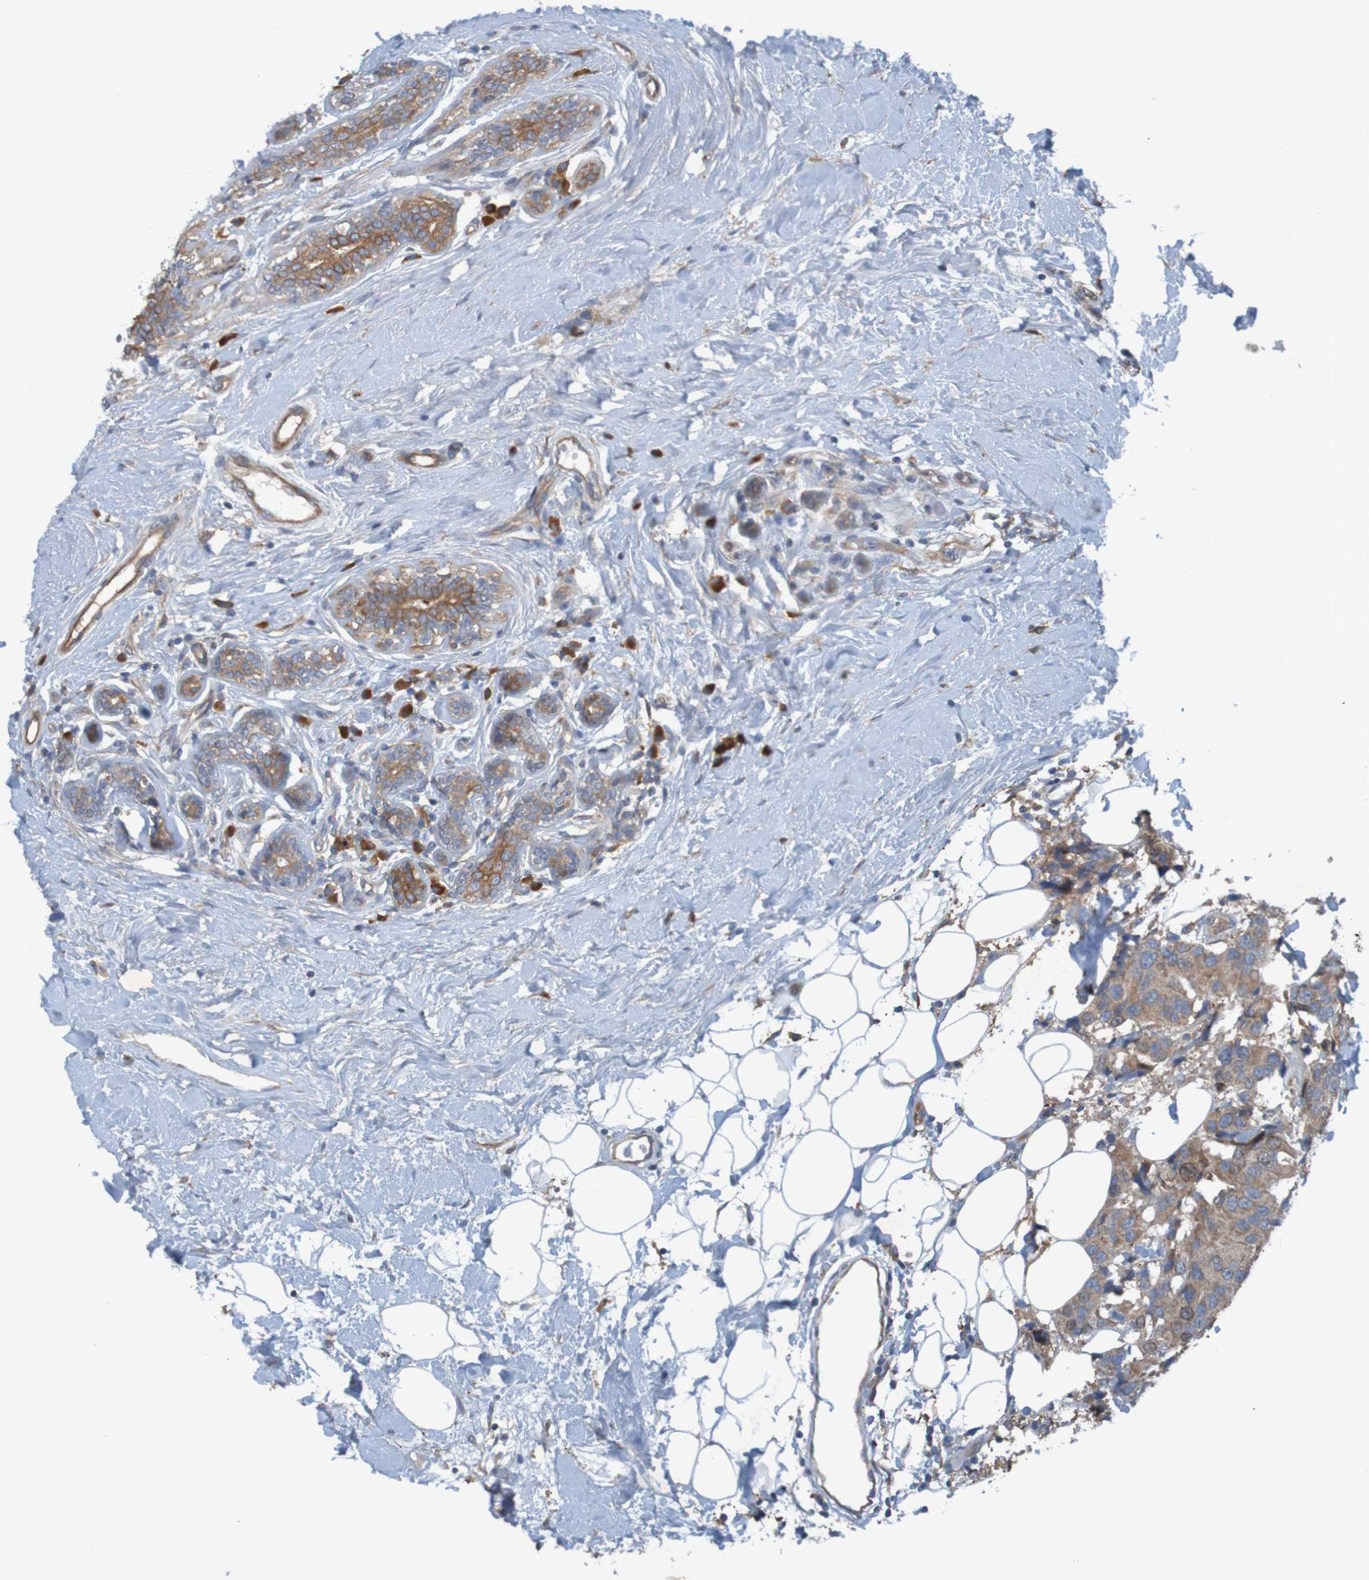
{"staining": {"intensity": "moderate", "quantity": ">75%", "location": "cytoplasmic/membranous"}, "tissue": "breast cancer", "cell_type": "Tumor cells", "image_type": "cancer", "snomed": [{"axis": "morphology", "description": "Normal tissue, NOS"}, {"axis": "morphology", "description": "Duct carcinoma"}, {"axis": "topography", "description": "Breast"}], "caption": "The immunohistochemical stain labels moderate cytoplasmic/membranous expression in tumor cells of breast cancer tissue. (DAB IHC, brown staining for protein, blue staining for nuclei).", "gene": "DNAJC4", "patient": {"sex": "female", "age": 39}}